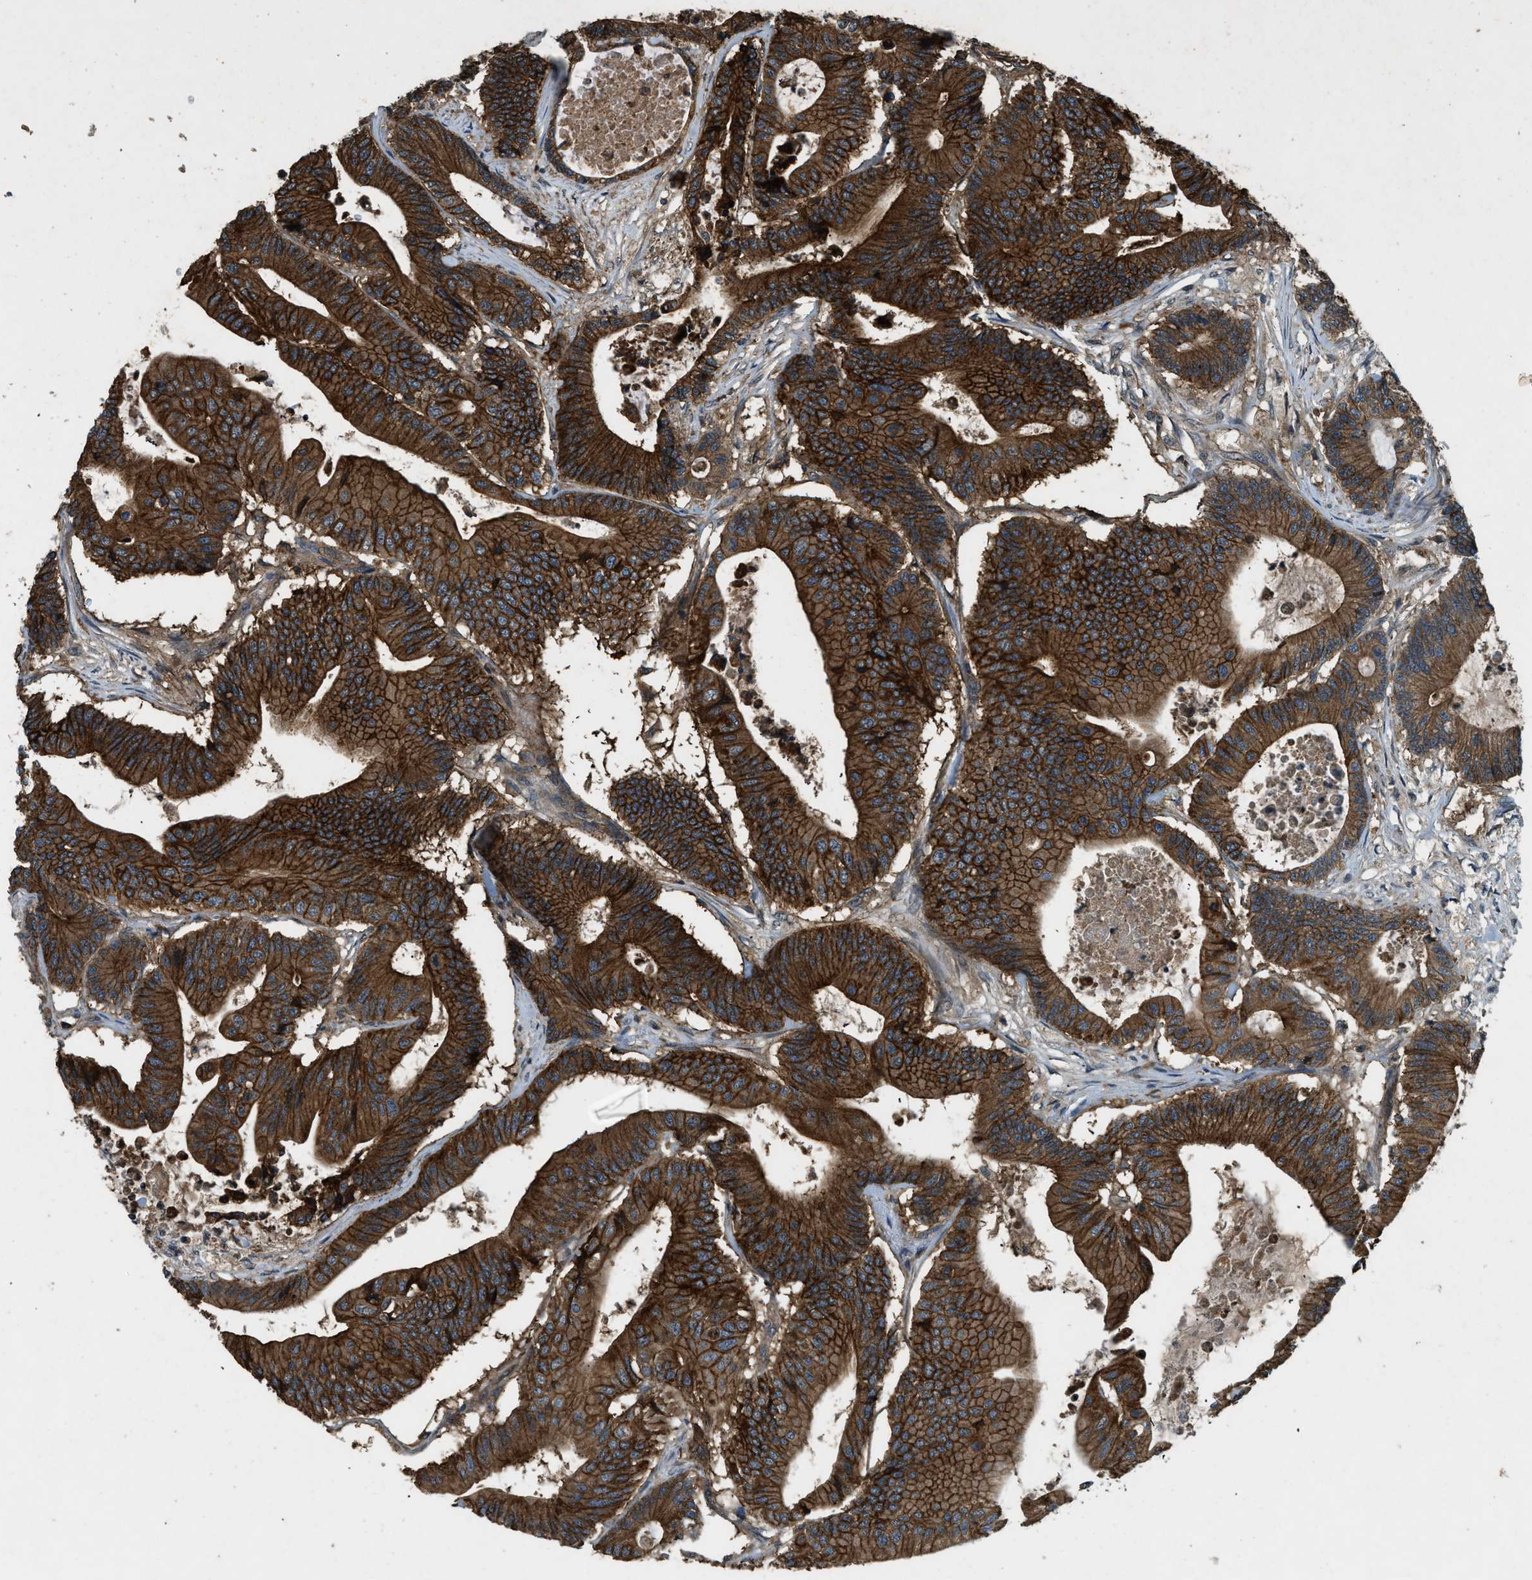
{"staining": {"intensity": "strong", "quantity": ">75%", "location": "cytoplasmic/membranous"}, "tissue": "colorectal cancer", "cell_type": "Tumor cells", "image_type": "cancer", "snomed": [{"axis": "morphology", "description": "Adenocarcinoma, NOS"}, {"axis": "topography", "description": "Colon"}], "caption": "Immunohistochemistry (IHC) of colorectal adenocarcinoma displays high levels of strong cytoplasmic/membranous staining in about >75% of tumor cells. (DAB = brown stain, brightfield microscopy at high magnification).", "gene": "ATP8B1", "patient": {"sex": "female", "age": 84}}